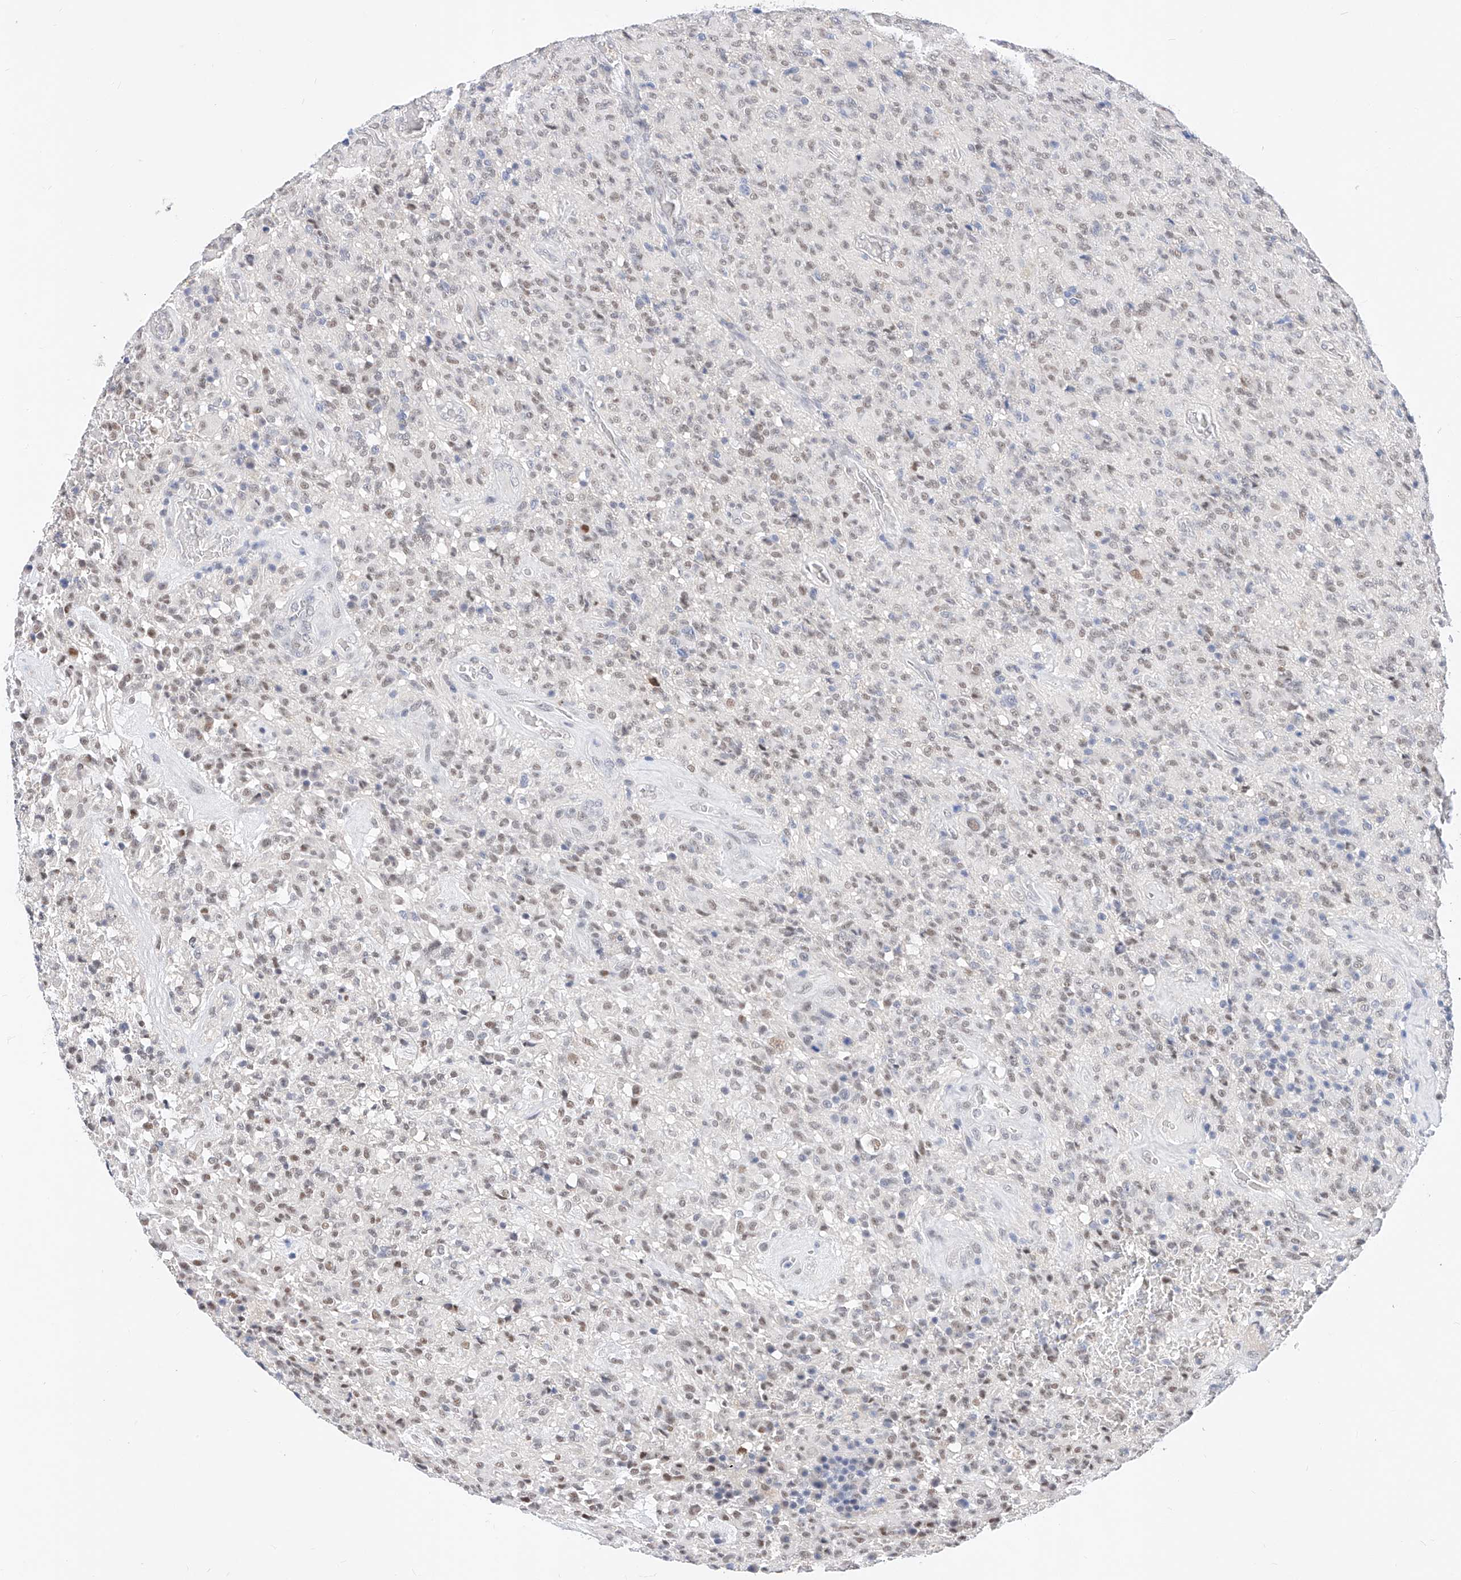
{"staining": {"intensity": "weak", "quantity": "25%-75%", "location": "nuclear"}, "tissue": "glioma", "cell_type": "Tumor cells", "image_type": "cancer", "snomed": [{"axis": "morphology", "description": "Glioma, malignant, High grade"}, {"axis": "topography", "description": "Brain"}], "caption": "An immunohistochemistry histopathology image of tumor tissue is shown. Protein staining in brown shows weak nuclear positivity in glioma within tumor cells.", "gene": "KCNJ1", "patient": {"sex": "female", "age": 57}}